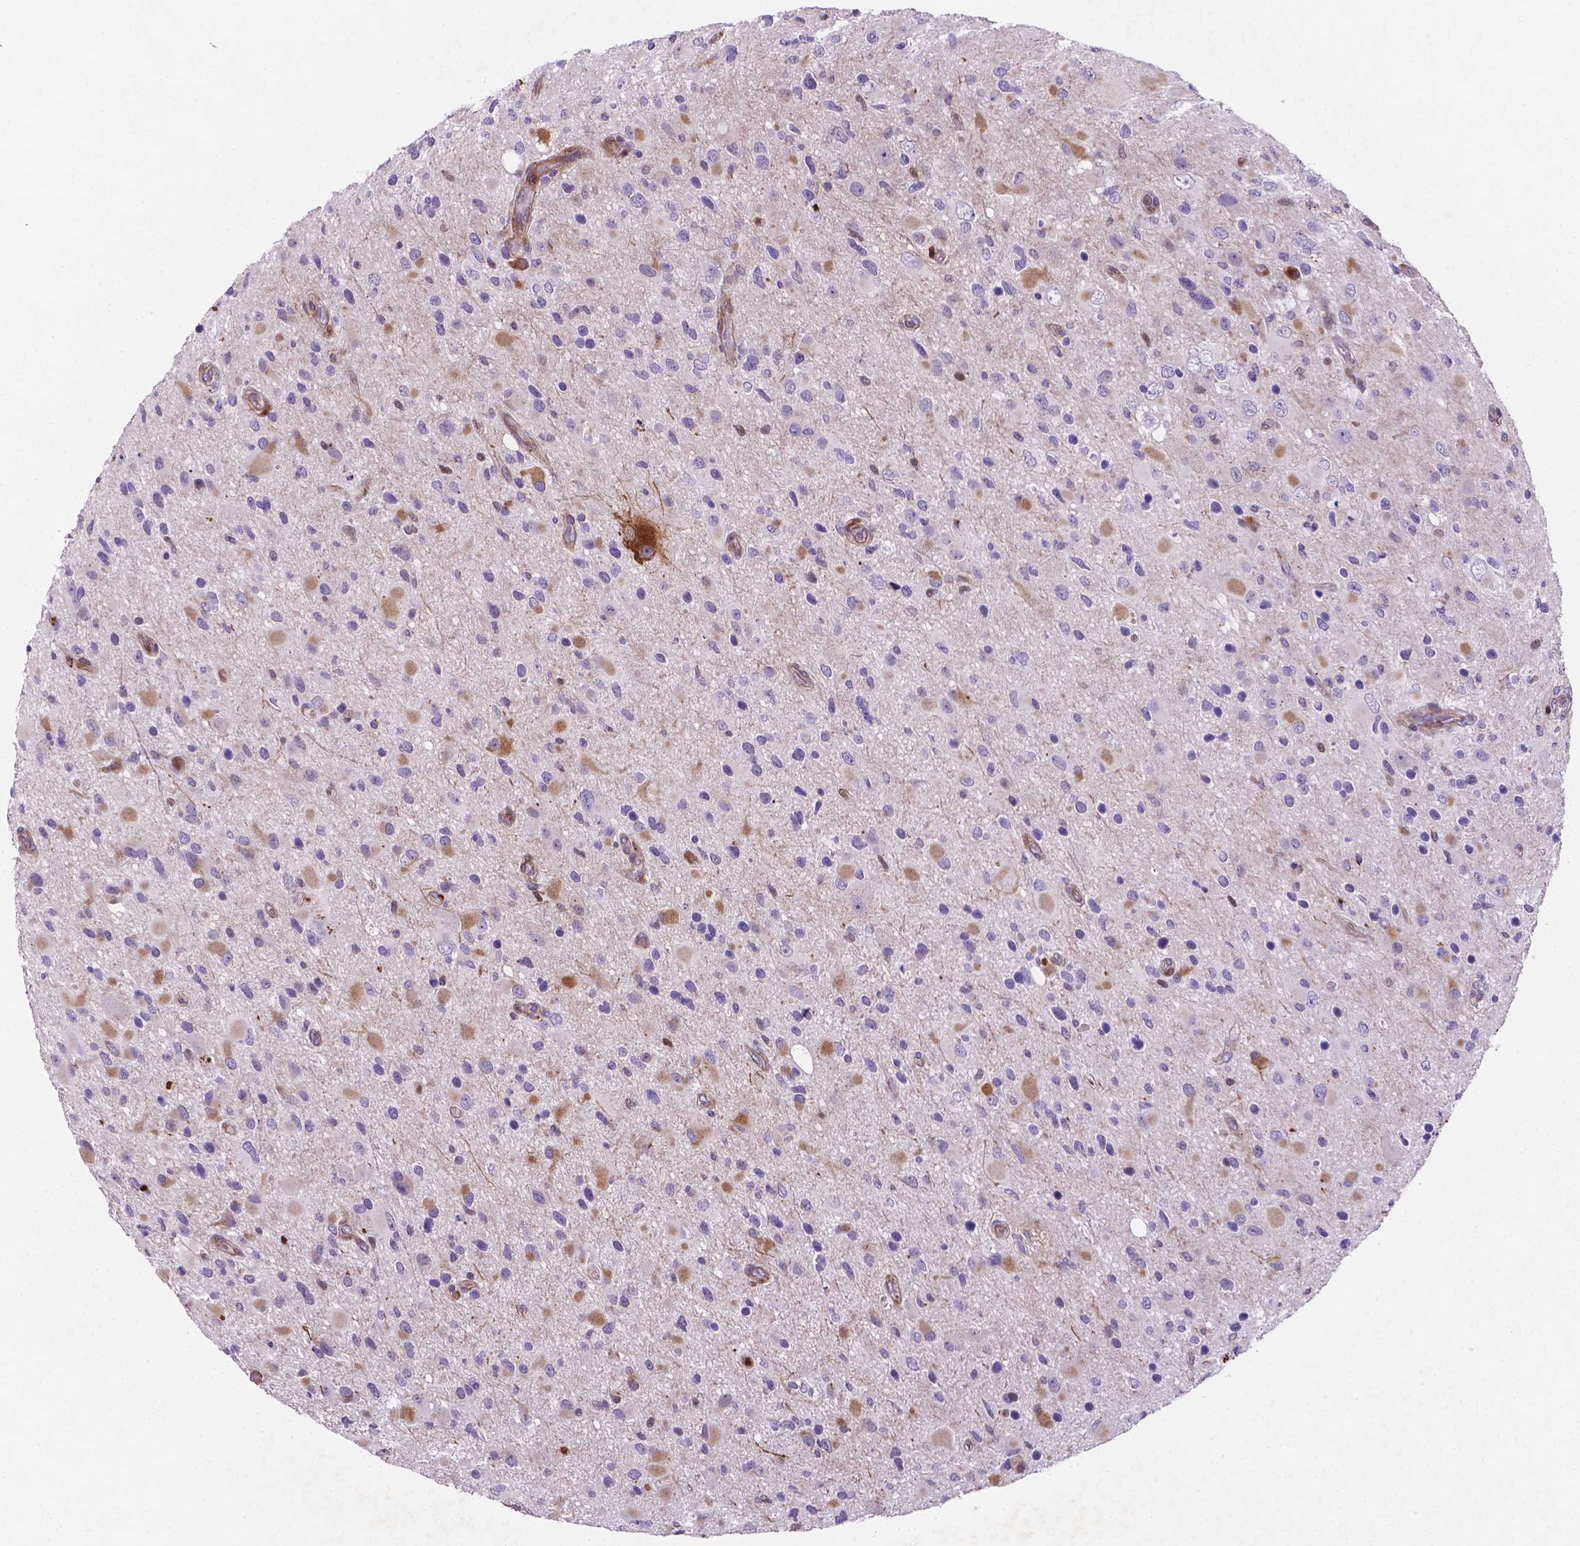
{"staining": {"intensity": "negative", "quantity": "none", "location": "none"}, "tissue": "glioma", "cell_type": "Tumor cells", "image_type": "cancer", "snomed": [{"axis": "morphology", "description": "Glioma, malignant, Low grade"}, {"axis": "topography", "description": "Brain"}], "caption": "Protein analysis of malignant glioma (low-grade) reveals no significant staining in tumor cells.", "gene": "TM4SF20", "patient": {"sex": "female", "age": 32}}